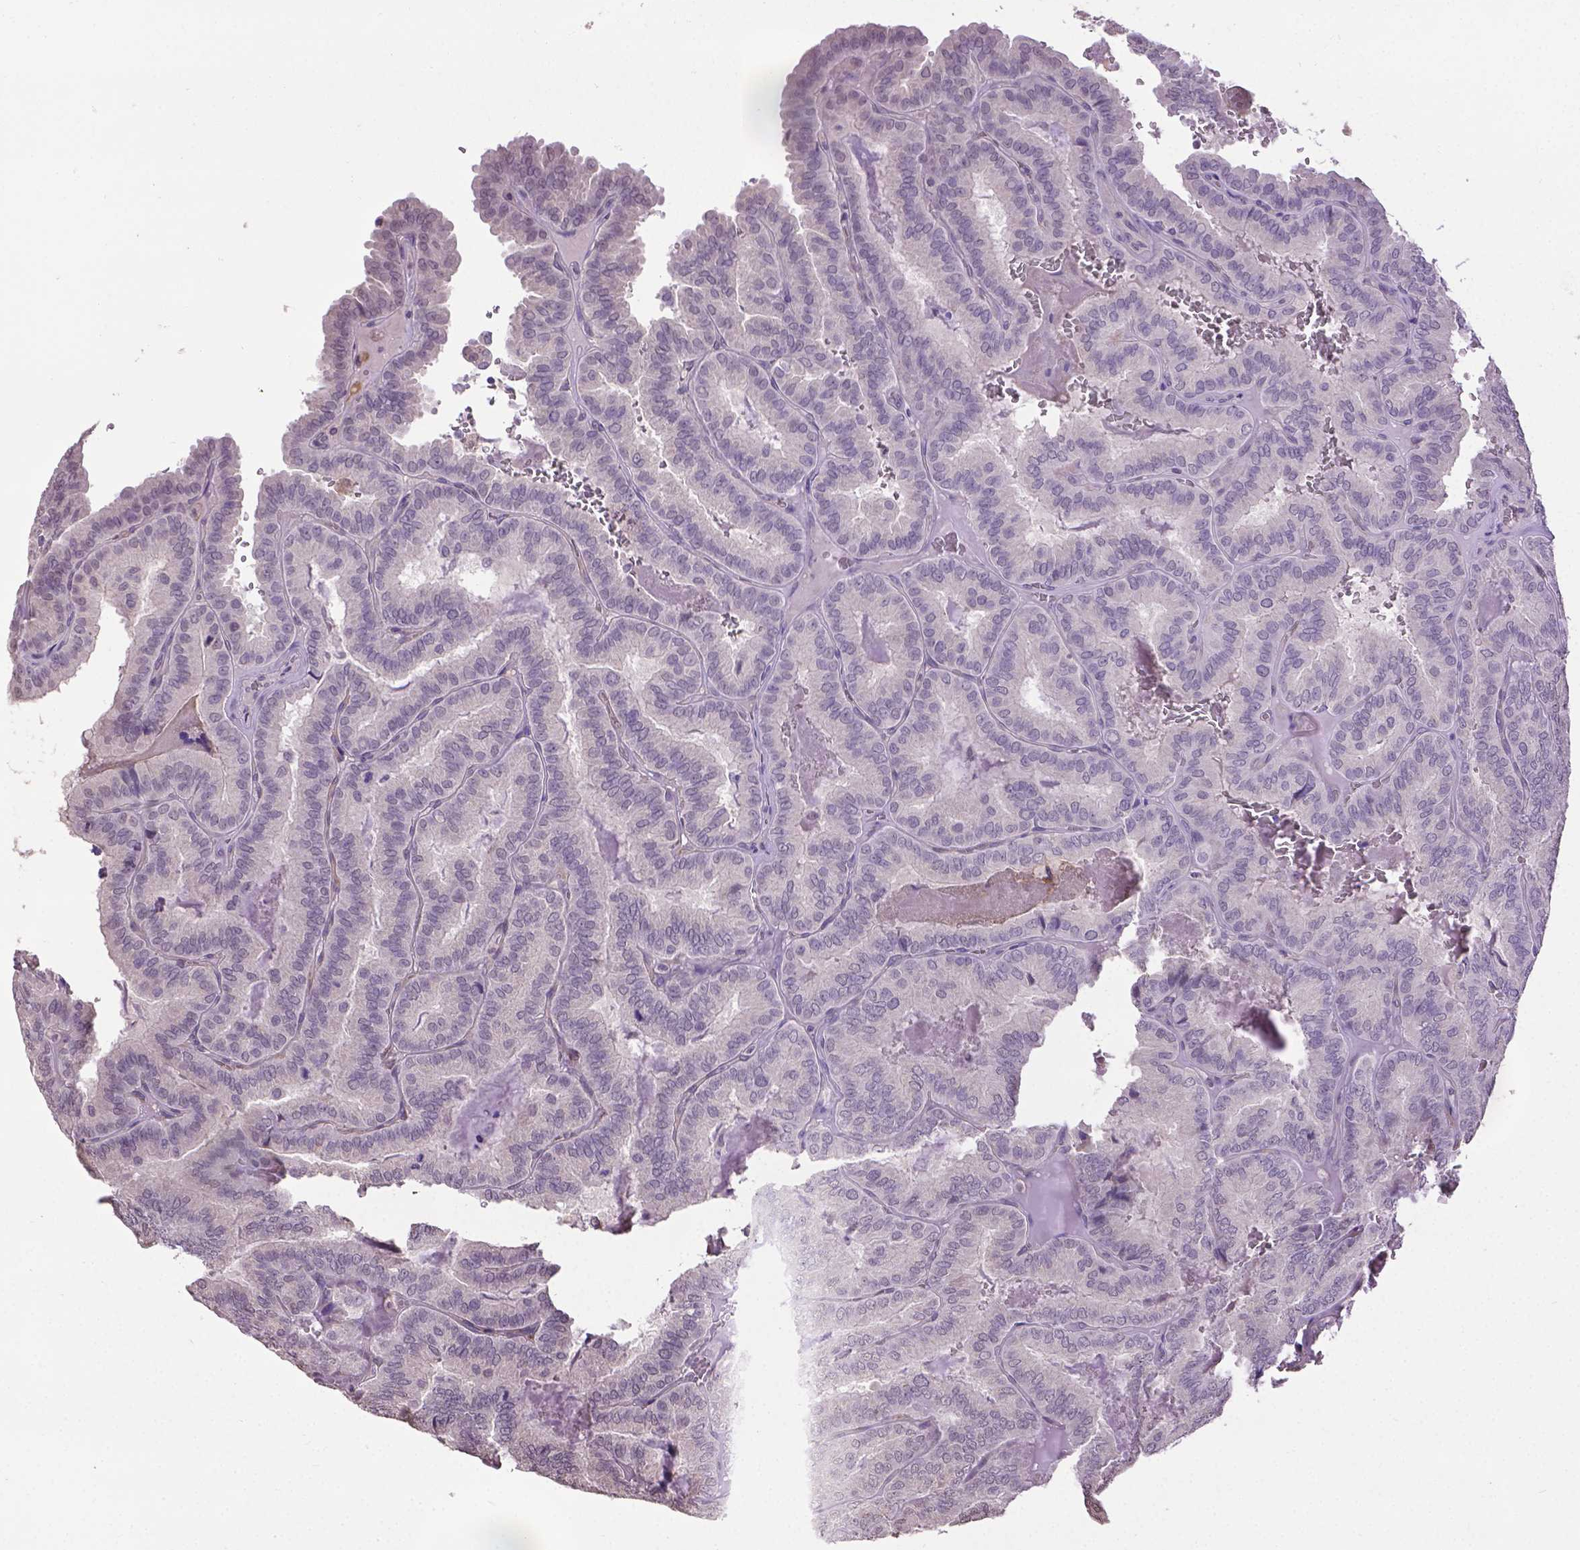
{"staining": {"intensity": "negative", "quantity": "none", "location": "none"}, "tissue": "thyroid cancer", "cell_type": "Tumor cells", "image_type": "cancer", "snomed": [{"axis": "morphology", "description": "Papillary adenocarcinoma, NOS"}, {"axis": "topography", "description": "Thyroid gland"}], "caption": "Human thyroid cancer stained for a protein using immunohistochemistry reveals no positivity in tumor cells.", "gene": "CPM", "patient": {"sex": "female", "age": 75}}